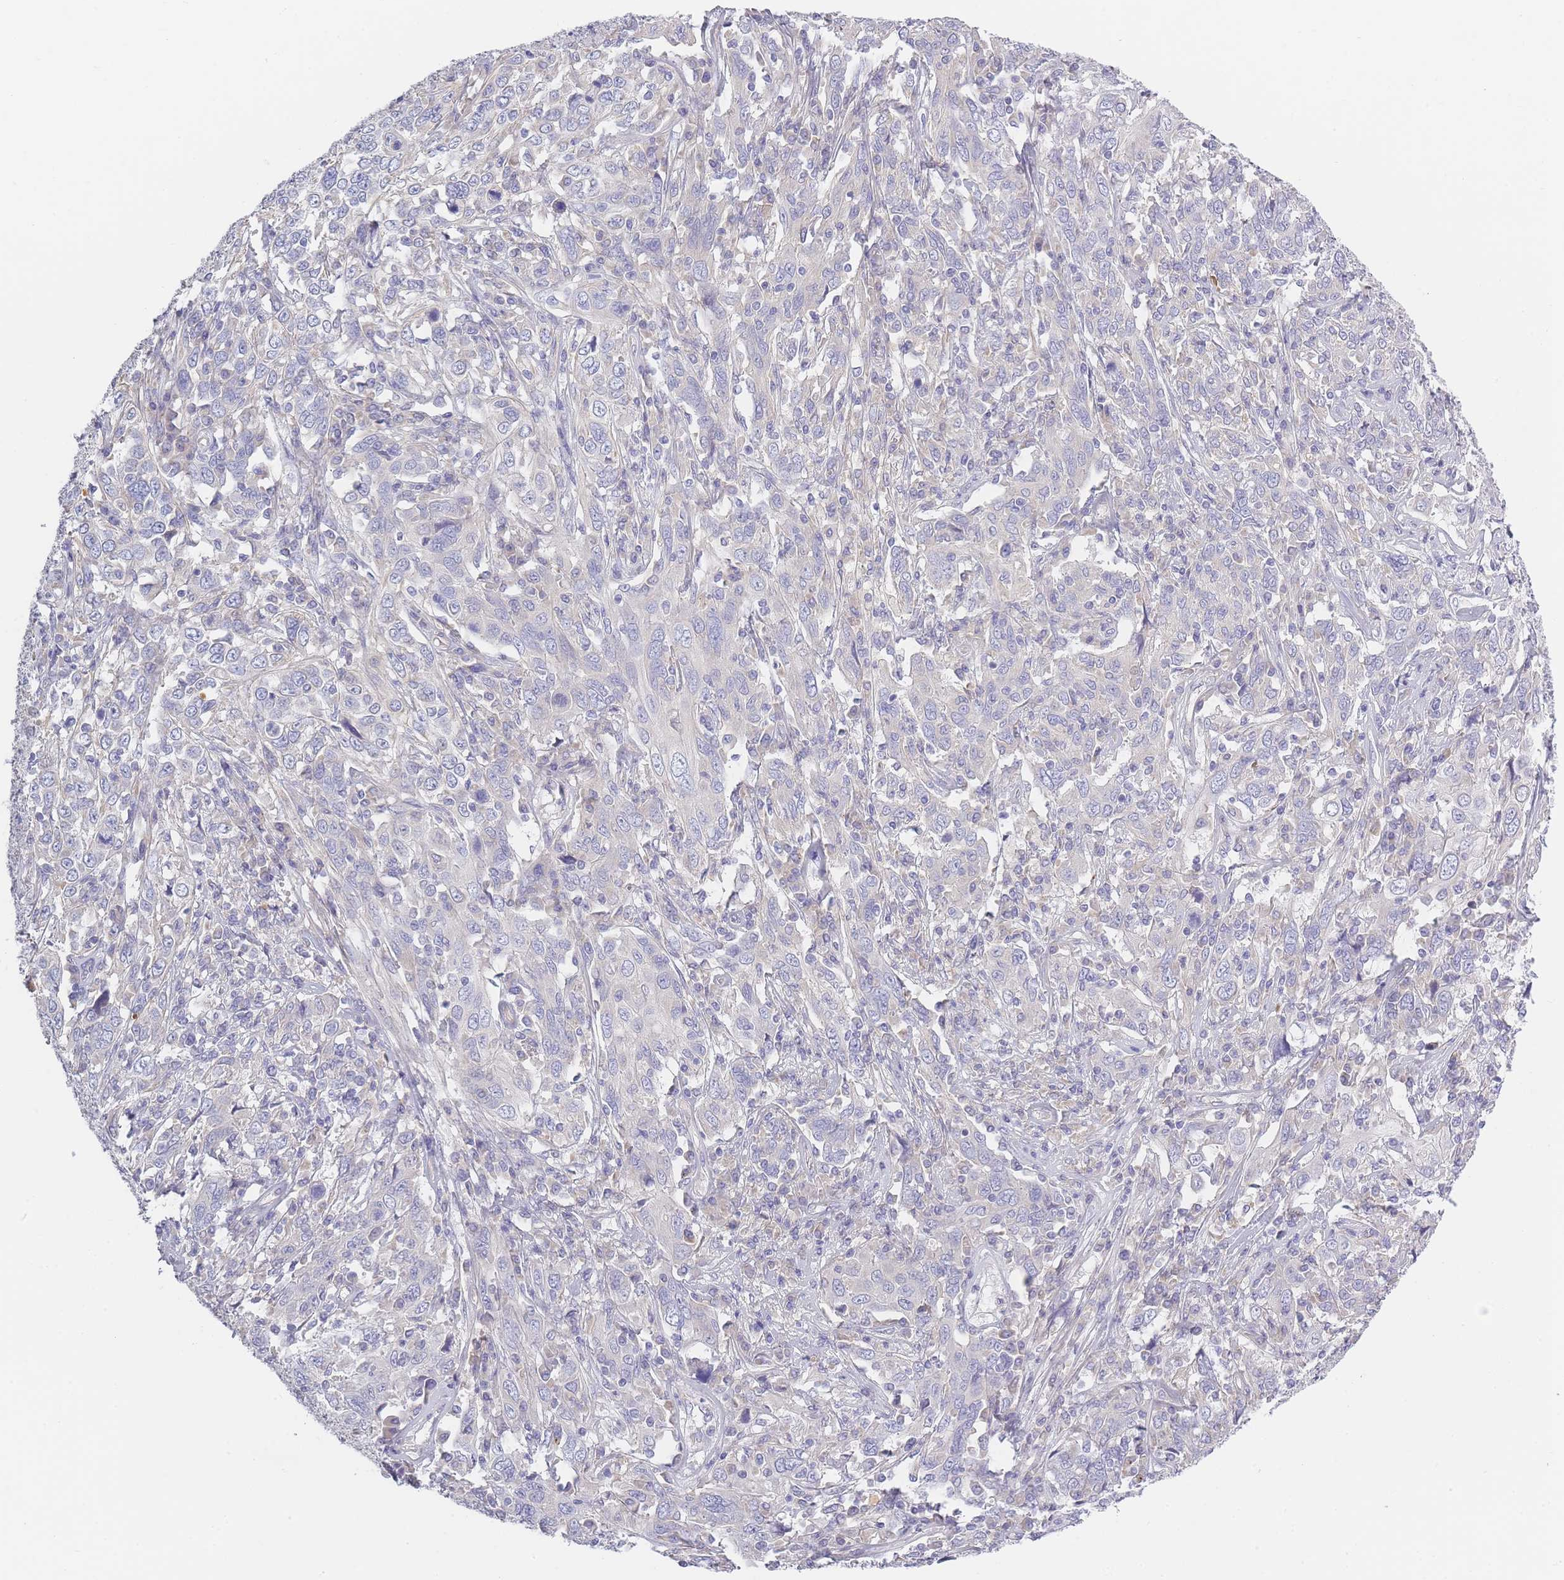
{"staining": {"intensity": "negative", "quantity": "none", "location": "none"}, "tissue": "cervical cancer", "cell_type": "Tumor cells", "image_type": "cancer", "snomed": [{"axis": "morphology", "description": "Squamous cell carcinoma, NOS"}, {"axis": "topography", "description": "Cervix"}], "caption": "Cervical cancer was stained to show a protein in brown. There is no significant expression in tumor cells.", "gene": "AP3M2", "patient": {"sex": "female", "age": 46}}